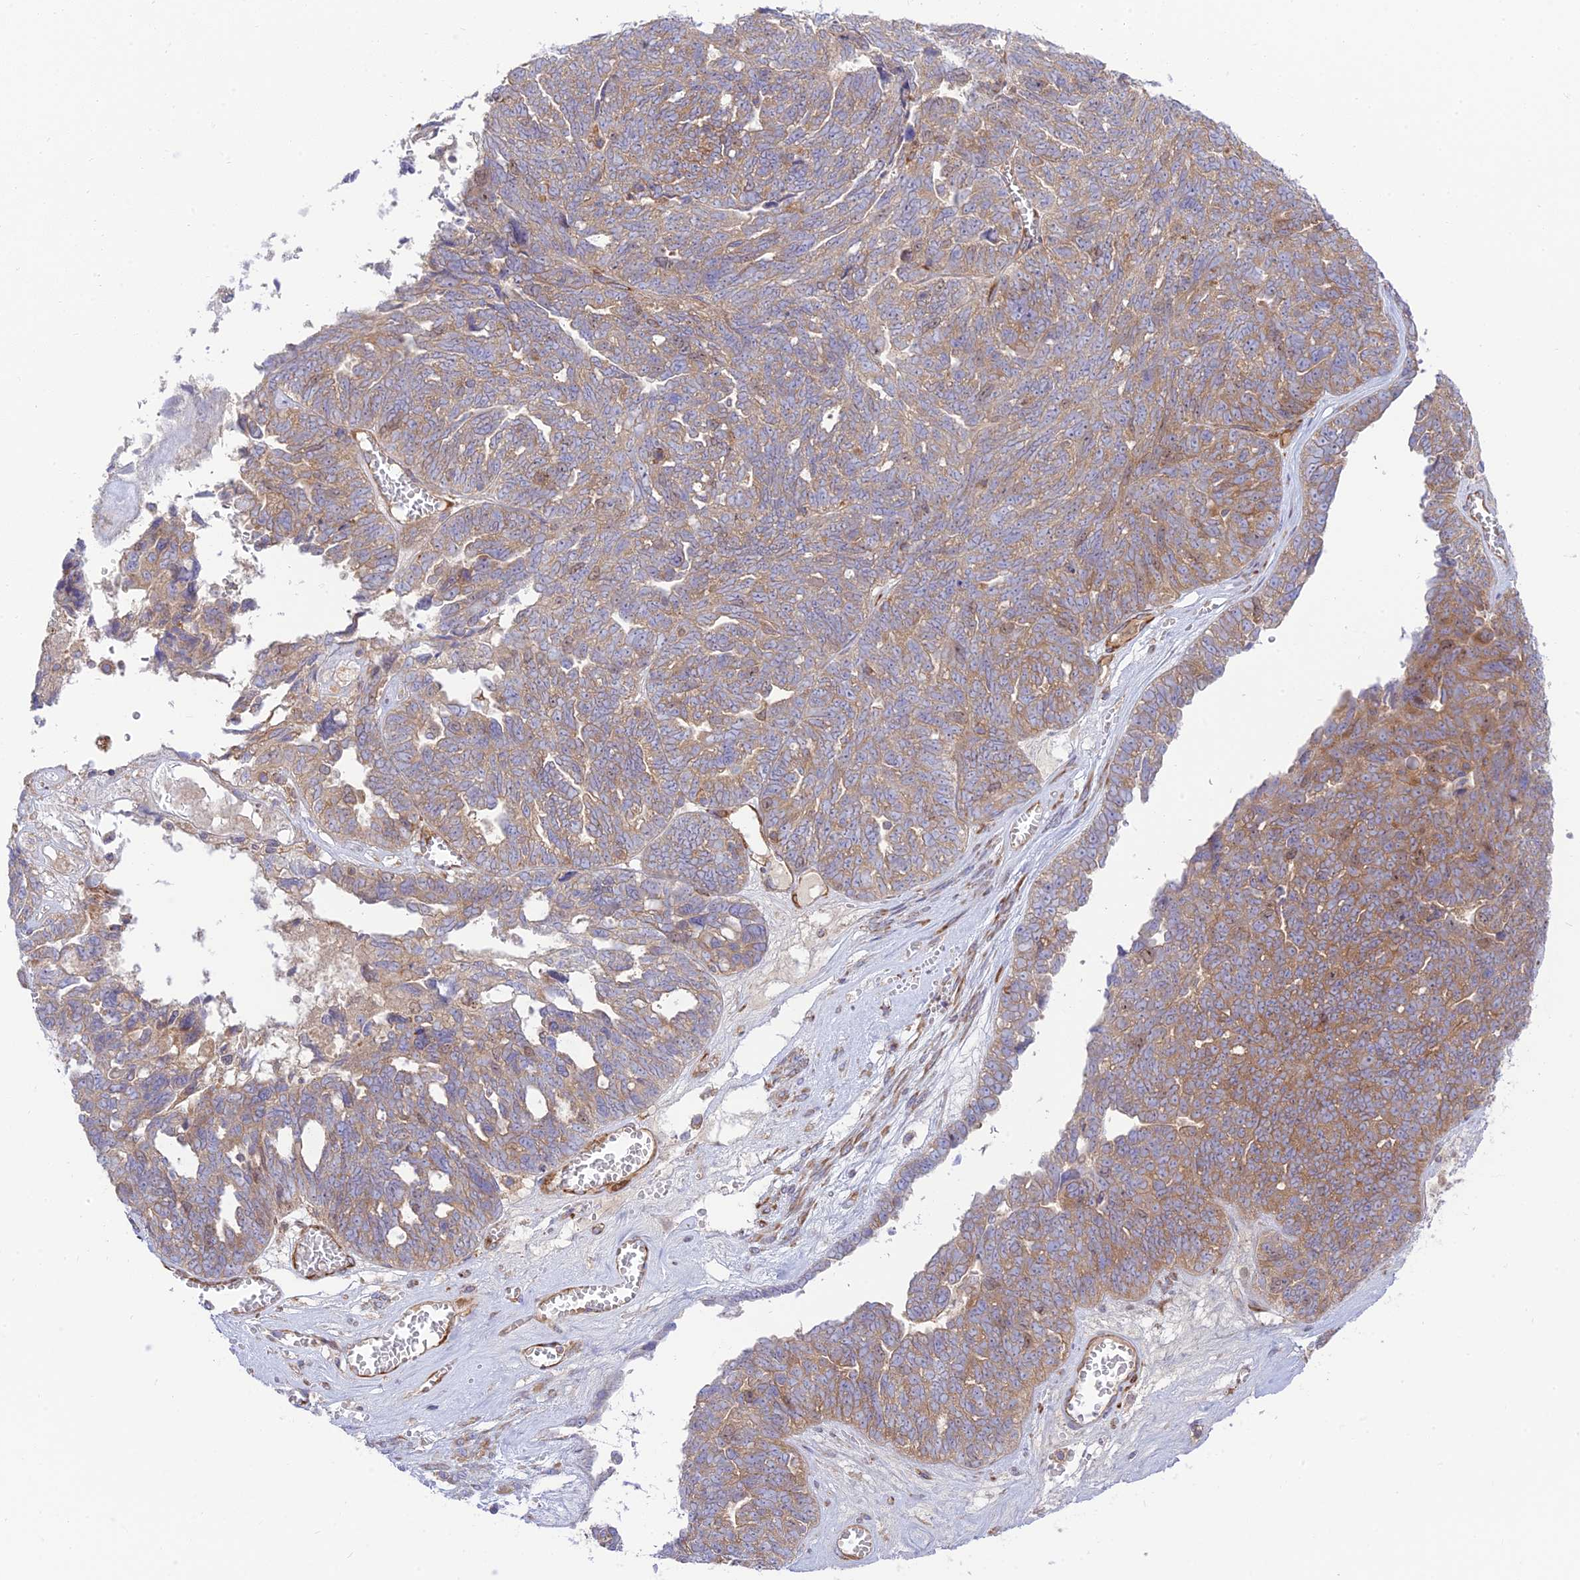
{"staining": {"intensity": "moderate", "quantity": ">75%", "location": "cytoplasmic/membranous"}, "tissue": "ovarian cancer", "cell_type": "Tumor cells", "image_type": "cancer", "snomed": [{"axis": "morphology", "description": "Cystadenocarcinoma, serous, NOS"}, {"axis": "topography", "description": "Ovary"}], "caption": "IHC histopathology image of neoplastic tissue: human ovarian cancer stained using IHC demonstrates medium levels of moderate protein expression localized specifically in the cytoplasmic/membranous of tumor cells, appearing as a cytoplasmic/membranous brown color.", "gene": "PIMREG", "patient": {"sex": "female", "age": 79}}